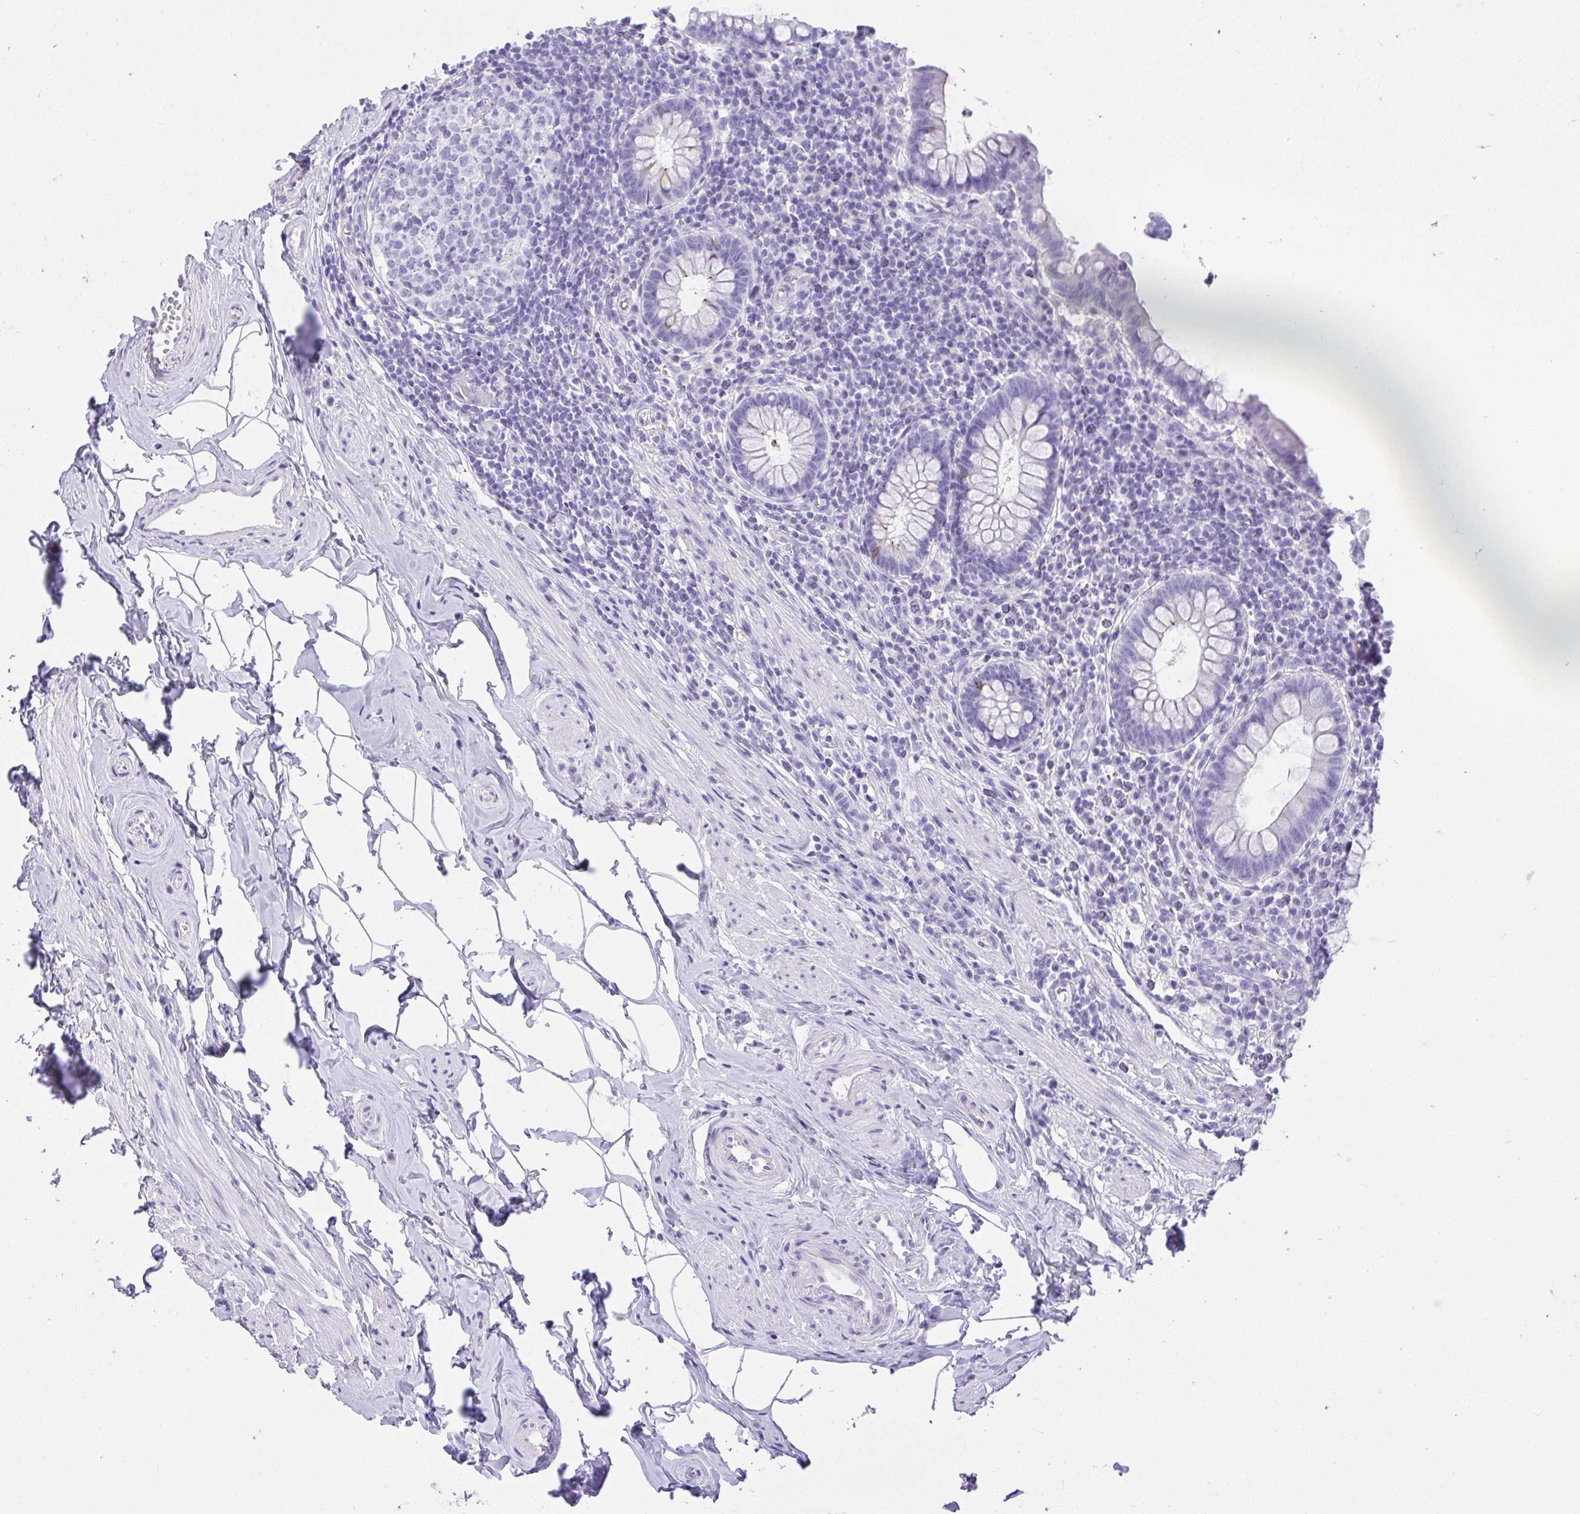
{"staining": {"intensity": "negative", "quantity": "none", "location": "none"}, "tissue": "appendix", "cell_type": "Glandular cells", "image_type": "normal", "snomed": [{"axis": "morphology", "description": "Normal tissue, NOS"}, {"axis": "topography", "description": "Appendix"}], "caption": "Glandular cells show no significant positivity in benign appendix. (Stains: DAB (3,3'-diaminobenzidine) immunohistochemistry (IHC) with hematoxylin counter stain, Microscopy: brightfield microscopy at high magnification).", "gene": "AVIL", "patient": {"sex": "female", "age": 56}}